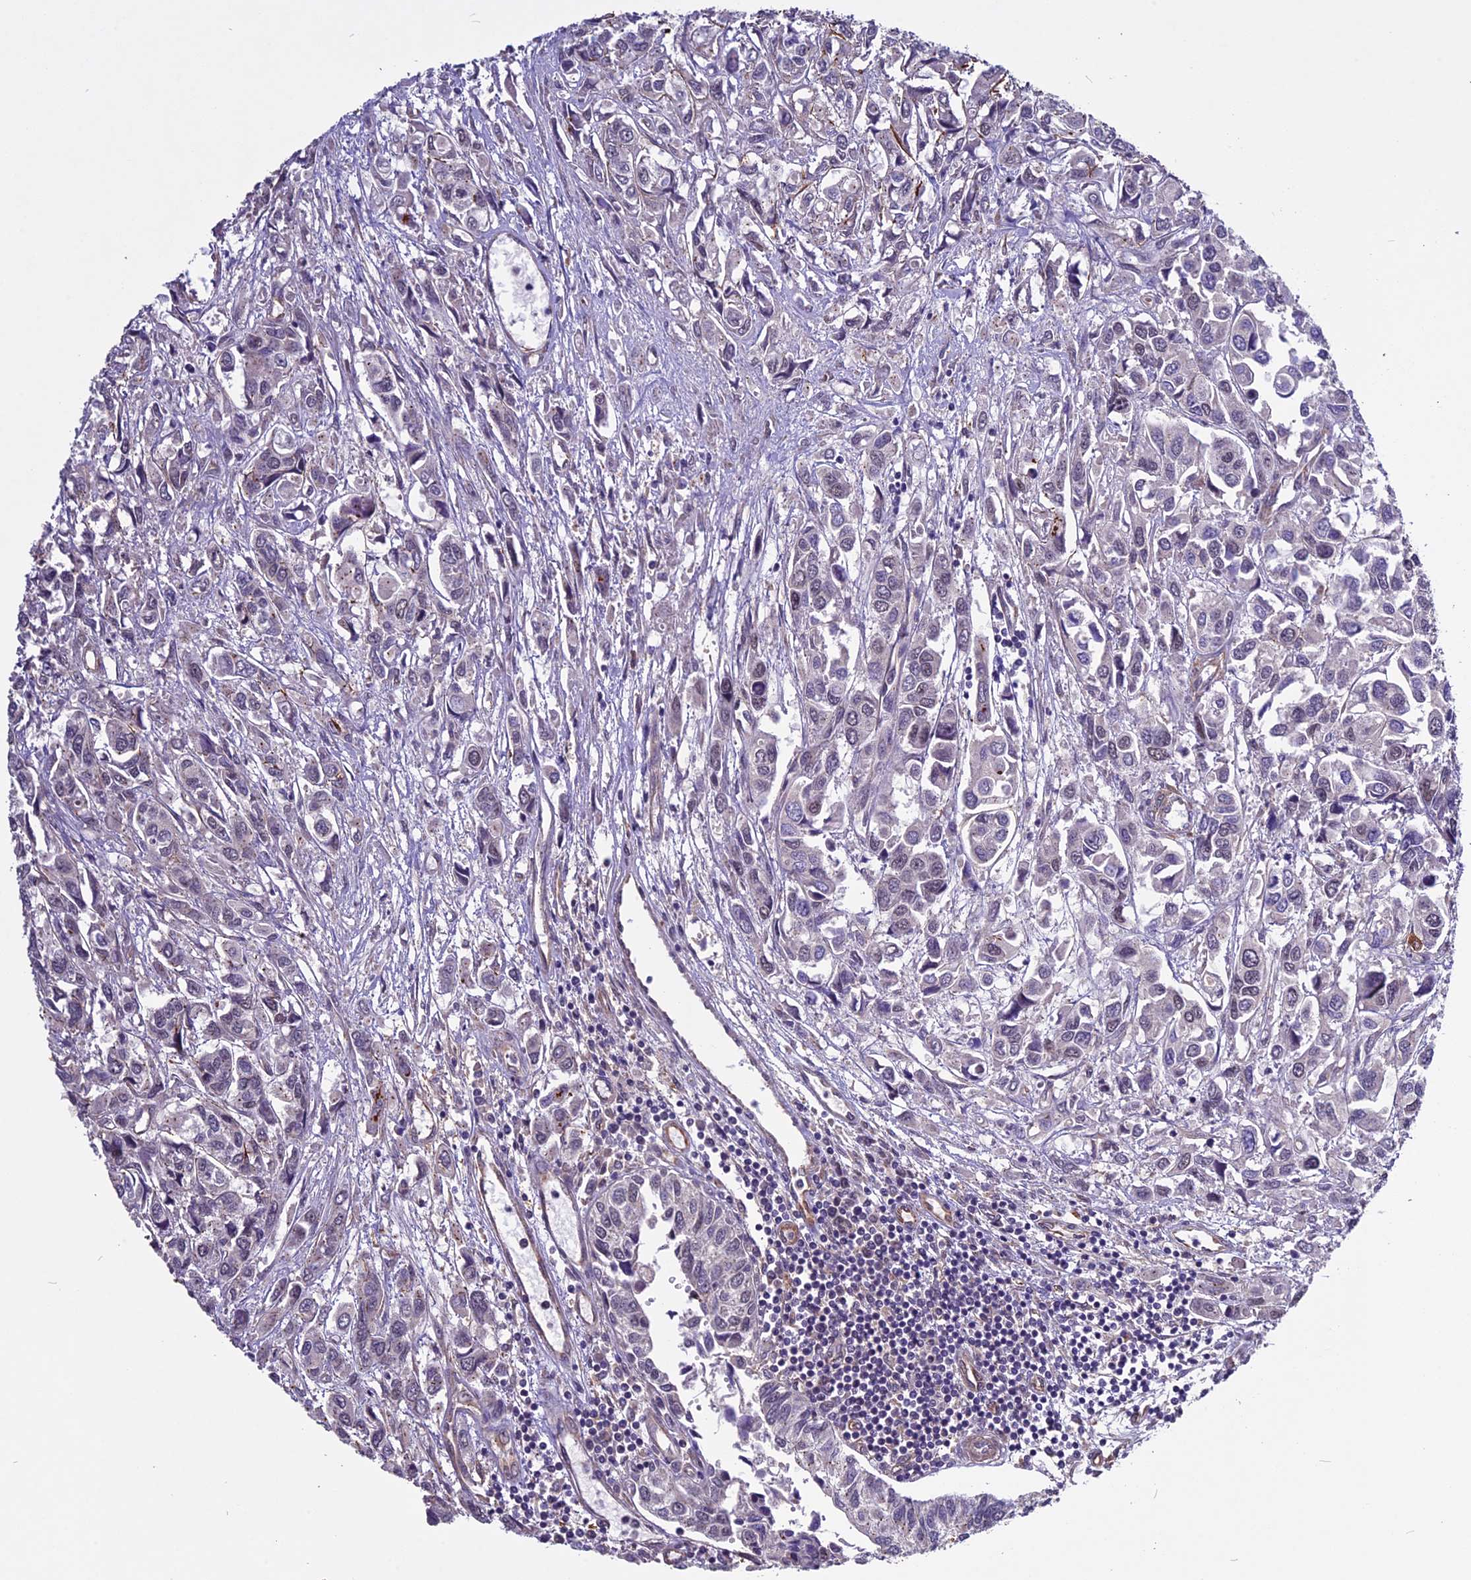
{"staining": {"intensity": "negative", "quantity": "none", "location": "none"}, "tissue": "urothelial cancer", "cell_type": "Tumor cells", "image_type": "cancer", "snomed": [{"axis": "morphology", "description": "Urothelial carcinoma, High grade"}, {"axis": "topography", "description": "Urinary bladder"}], "caption": "Immunohistochemical staining of human high-grade urothelial carcinoma reveals no significant staining in tumor cells.", "gene": "C3orf70", "patient": {"sex": "male", "age": 67}}